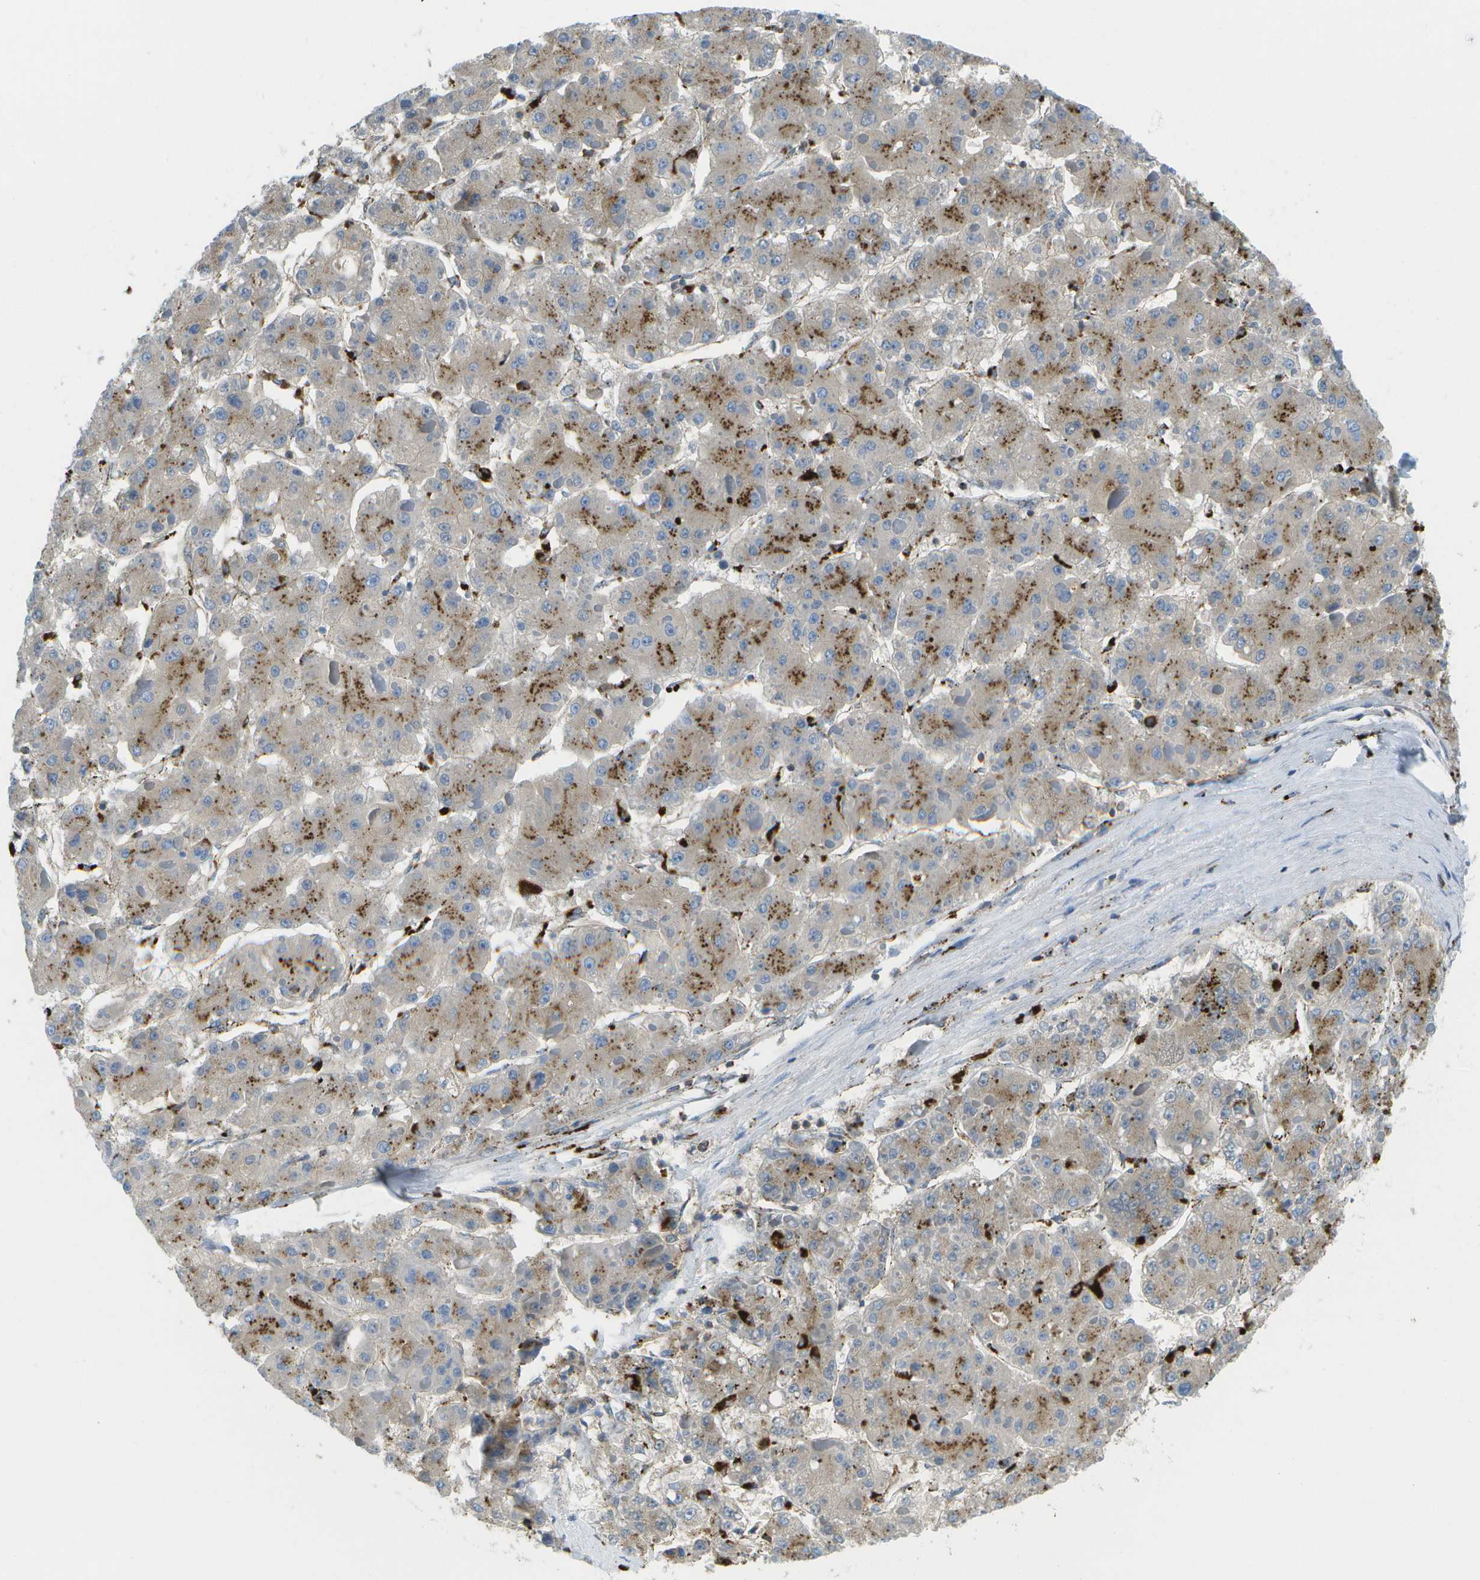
{"staining": {"intensity": "moderate", "quantity": "25%-75%", "location": "cytoplasmic/membranous"}, "tissue": "liver cancer", "cell_type": "Tumor cells", "image_type": "cancer", "snomed": [{"axis": "morphology", "description": "Carcinoma, Hepatocellular, NOS"}, {"axis": "topography", "description": "Liver"}], "caption": "Hepatocellular carcinoma (liver) stained with a protein marker reveals moderate staining in tumor cells.", "gene": "PRCP", "patient": {"sex": "female", "age": 73}}